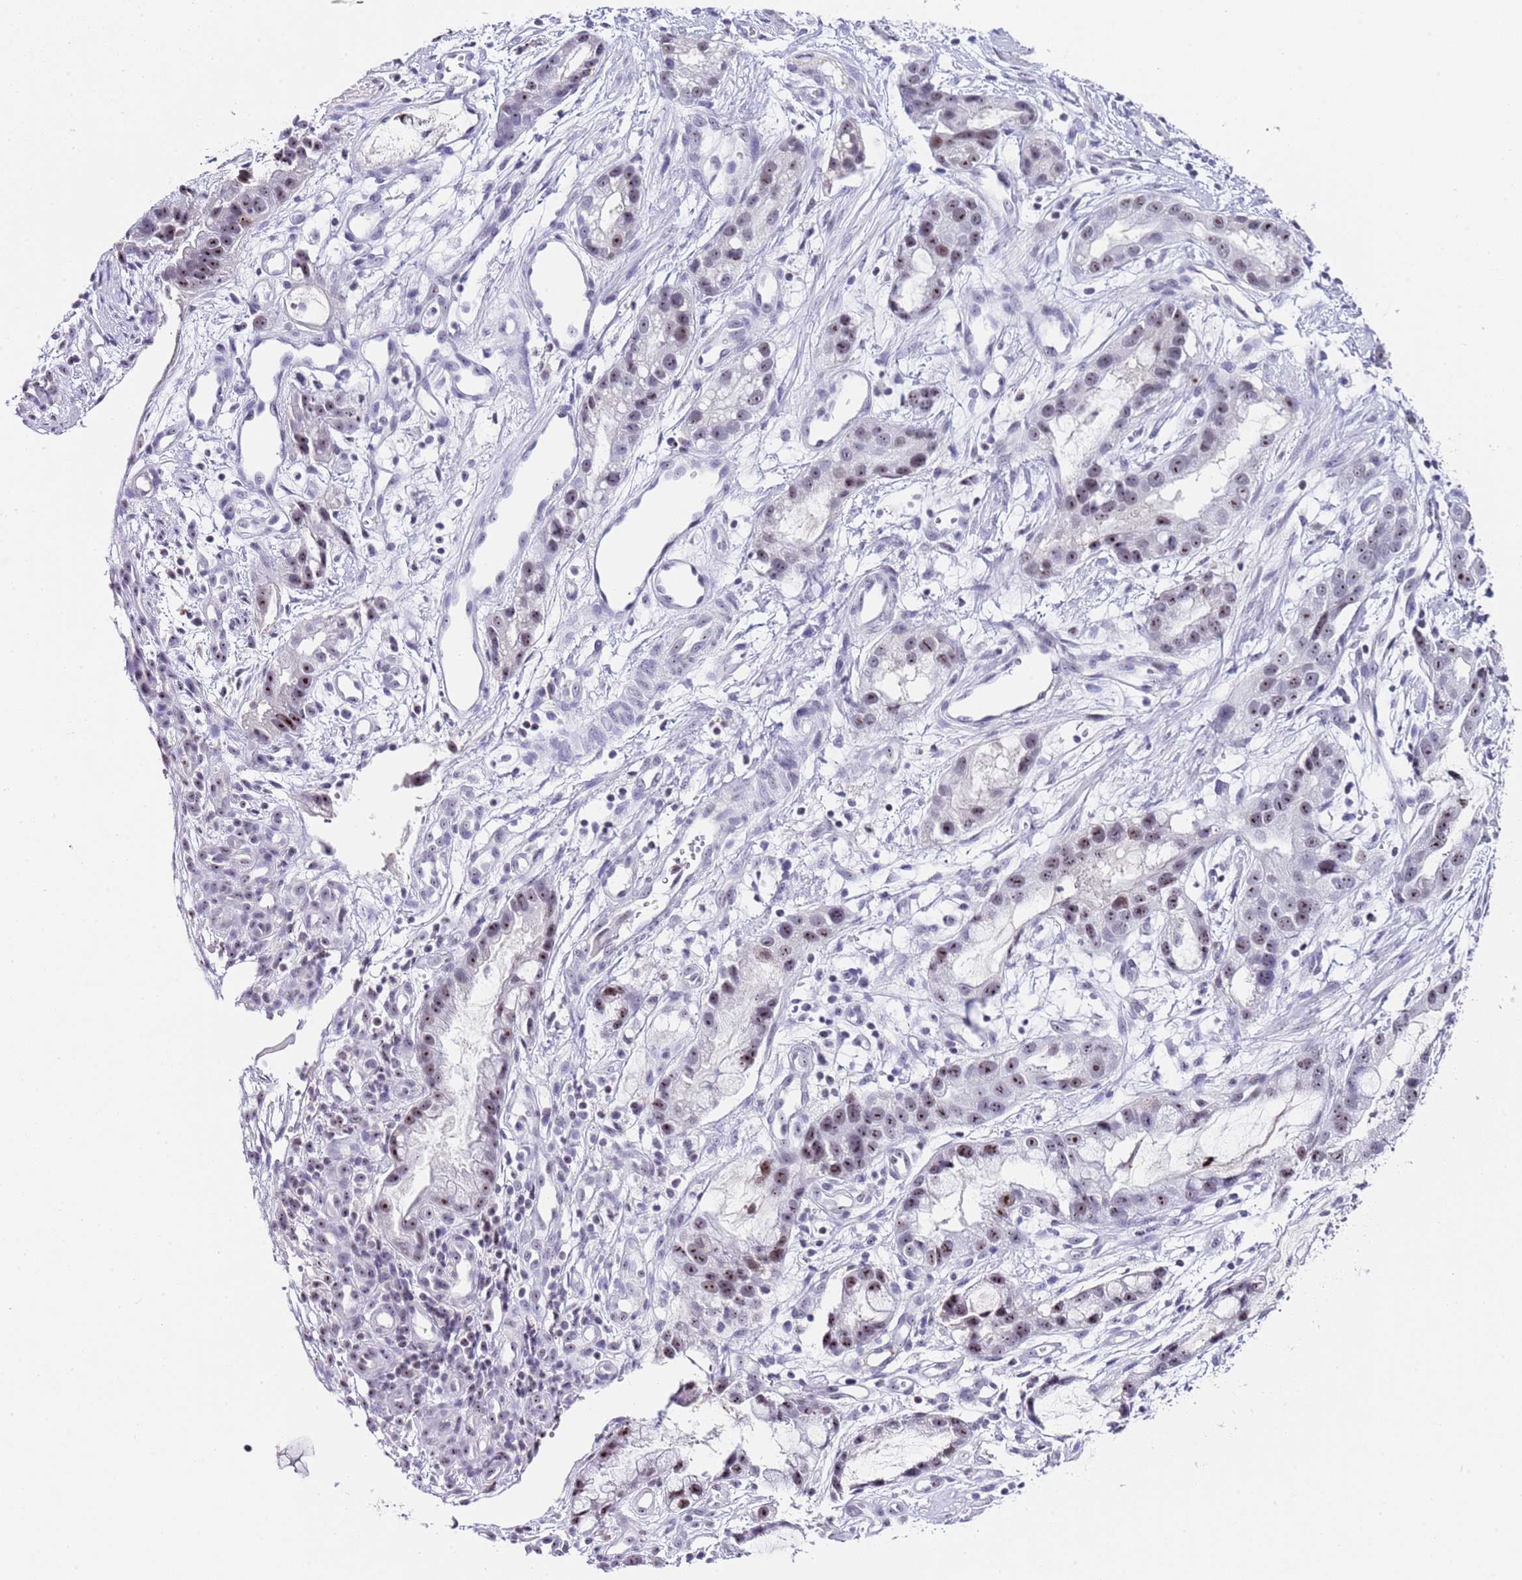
{"staining": {"intensity": "moderate", "quantity": "25%-75%", "location": "nuclear"}, "tissue": "stomach cancer", "cell_type": "Tumor cells", "image_type": "cancer", "snomed": [{"axis": "morphology", "description": "Adenocarcinoma, NOS"}, {"axis": "topography", "description": "Stomach"}], "caption": "Brown immunohistochemical staining in adenocarcinoma (stomach) exhibits moderate nuclear positivity in approximately 25%-75% of tumor cells. The staining was performed using DAB to visualize the protein expression in brown, while the nuclei were stained in blue with hematoxylin (Magnification: 20x).", "gene": "NOP56", "patient": {"sex": "male", "age": 55}}